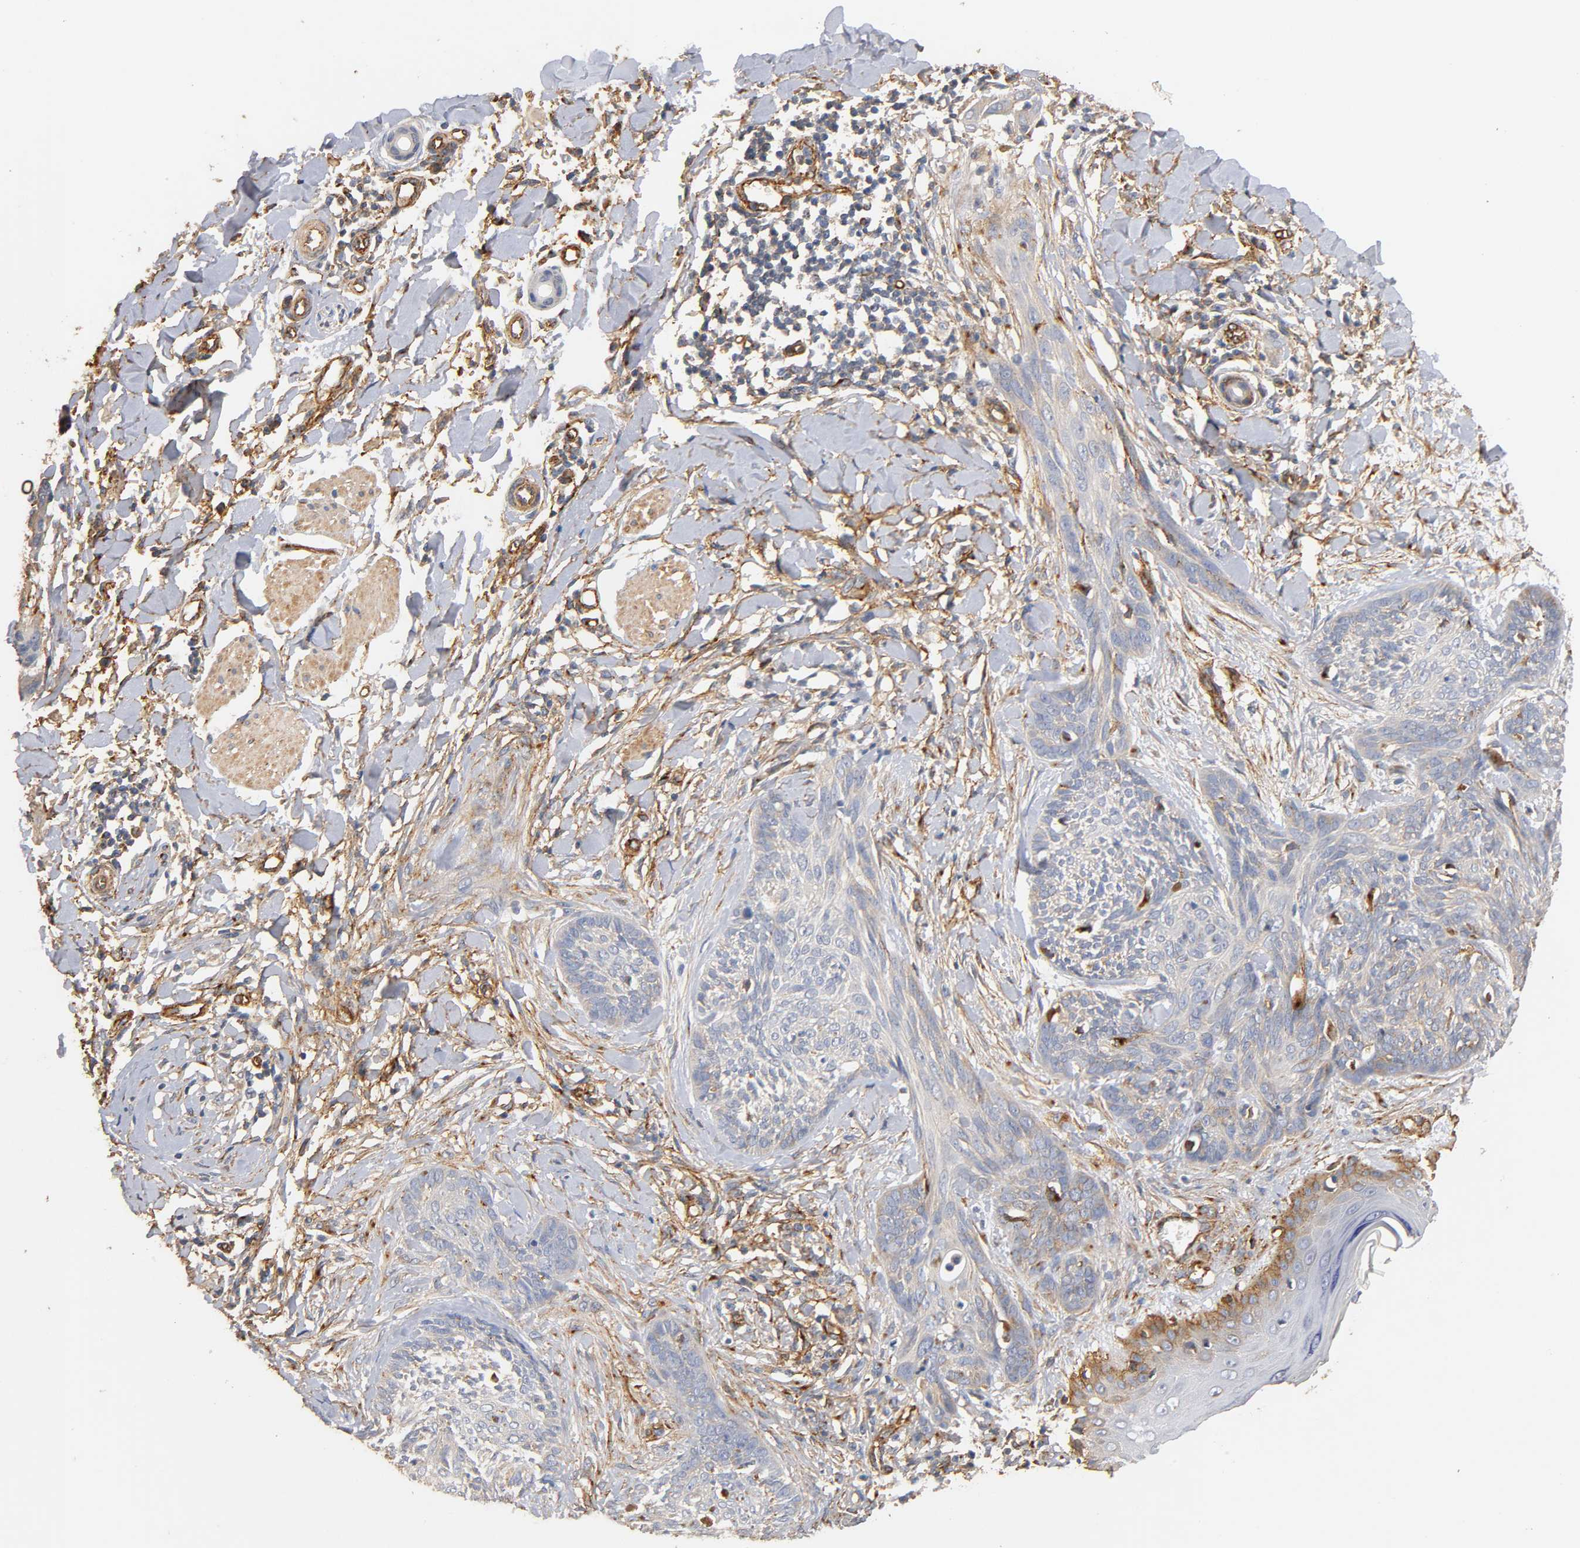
{"staining": {"intensity": "weak", "quantity": "25%-75%", "location": "cytoplasmic/membranous"}, "tissue": "skin cancer", "cell_type": "Tumor cells", "image_type": "cancer", "snomed": [{"axis": "morphology", "description": "Normal tissue, NOS"}, {"axis": "morphology", "description": "Basal cell carcinoma"}, {"axis": "topography", "description": "Skin"}], "caption": "Basal cell carcinoma (skin) stained with immunohistochemistry (IHC) displays weak cytoplasmic/membranous positivity in approximately 25%-75% of tumor cells.", "gene": "IFITM3", "patient": {"sex": "male", "age": 71}}